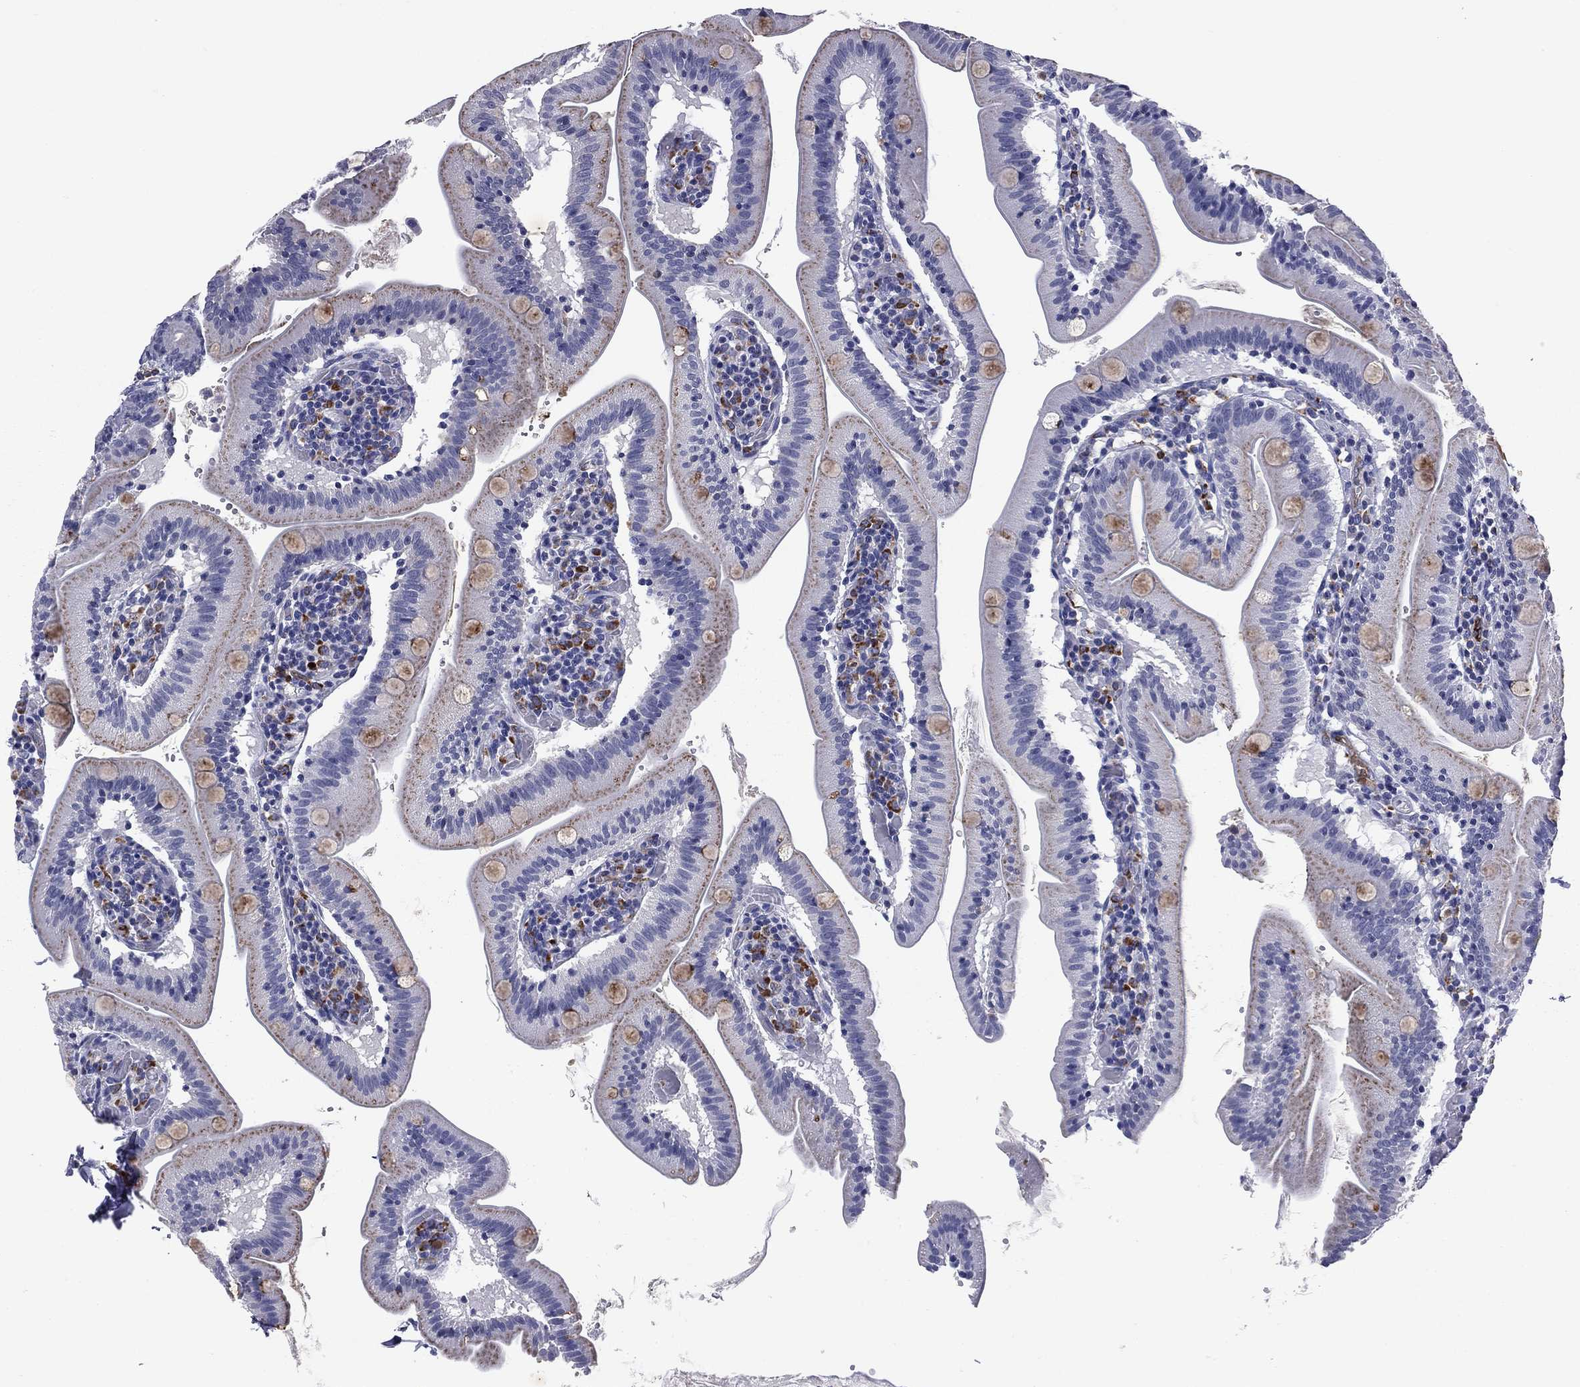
{"staining": {"intensity": "moderate", "quantity": "<25%", "location": "cytoplasmic/membranous"}, "tissue": "small intestine", "cell_type": "Glandular cells", "image_type": "normal", "snomed": [{"axis": "morphology", "description": "Normal tissue, NOS"}, {"axis": "topography", "description": "Small intestine"}], "caption": "Immunohistochemistry of benign small intestine demonstrates low levels of moderate cytoplasmic/membranous staining in approximately <25% of glandular cells. The protein of interest is shown in brown color, while the nuclei are stained blue.", "gene": "MADCAM1", "patient": {"sex": "male", "age": 37}}